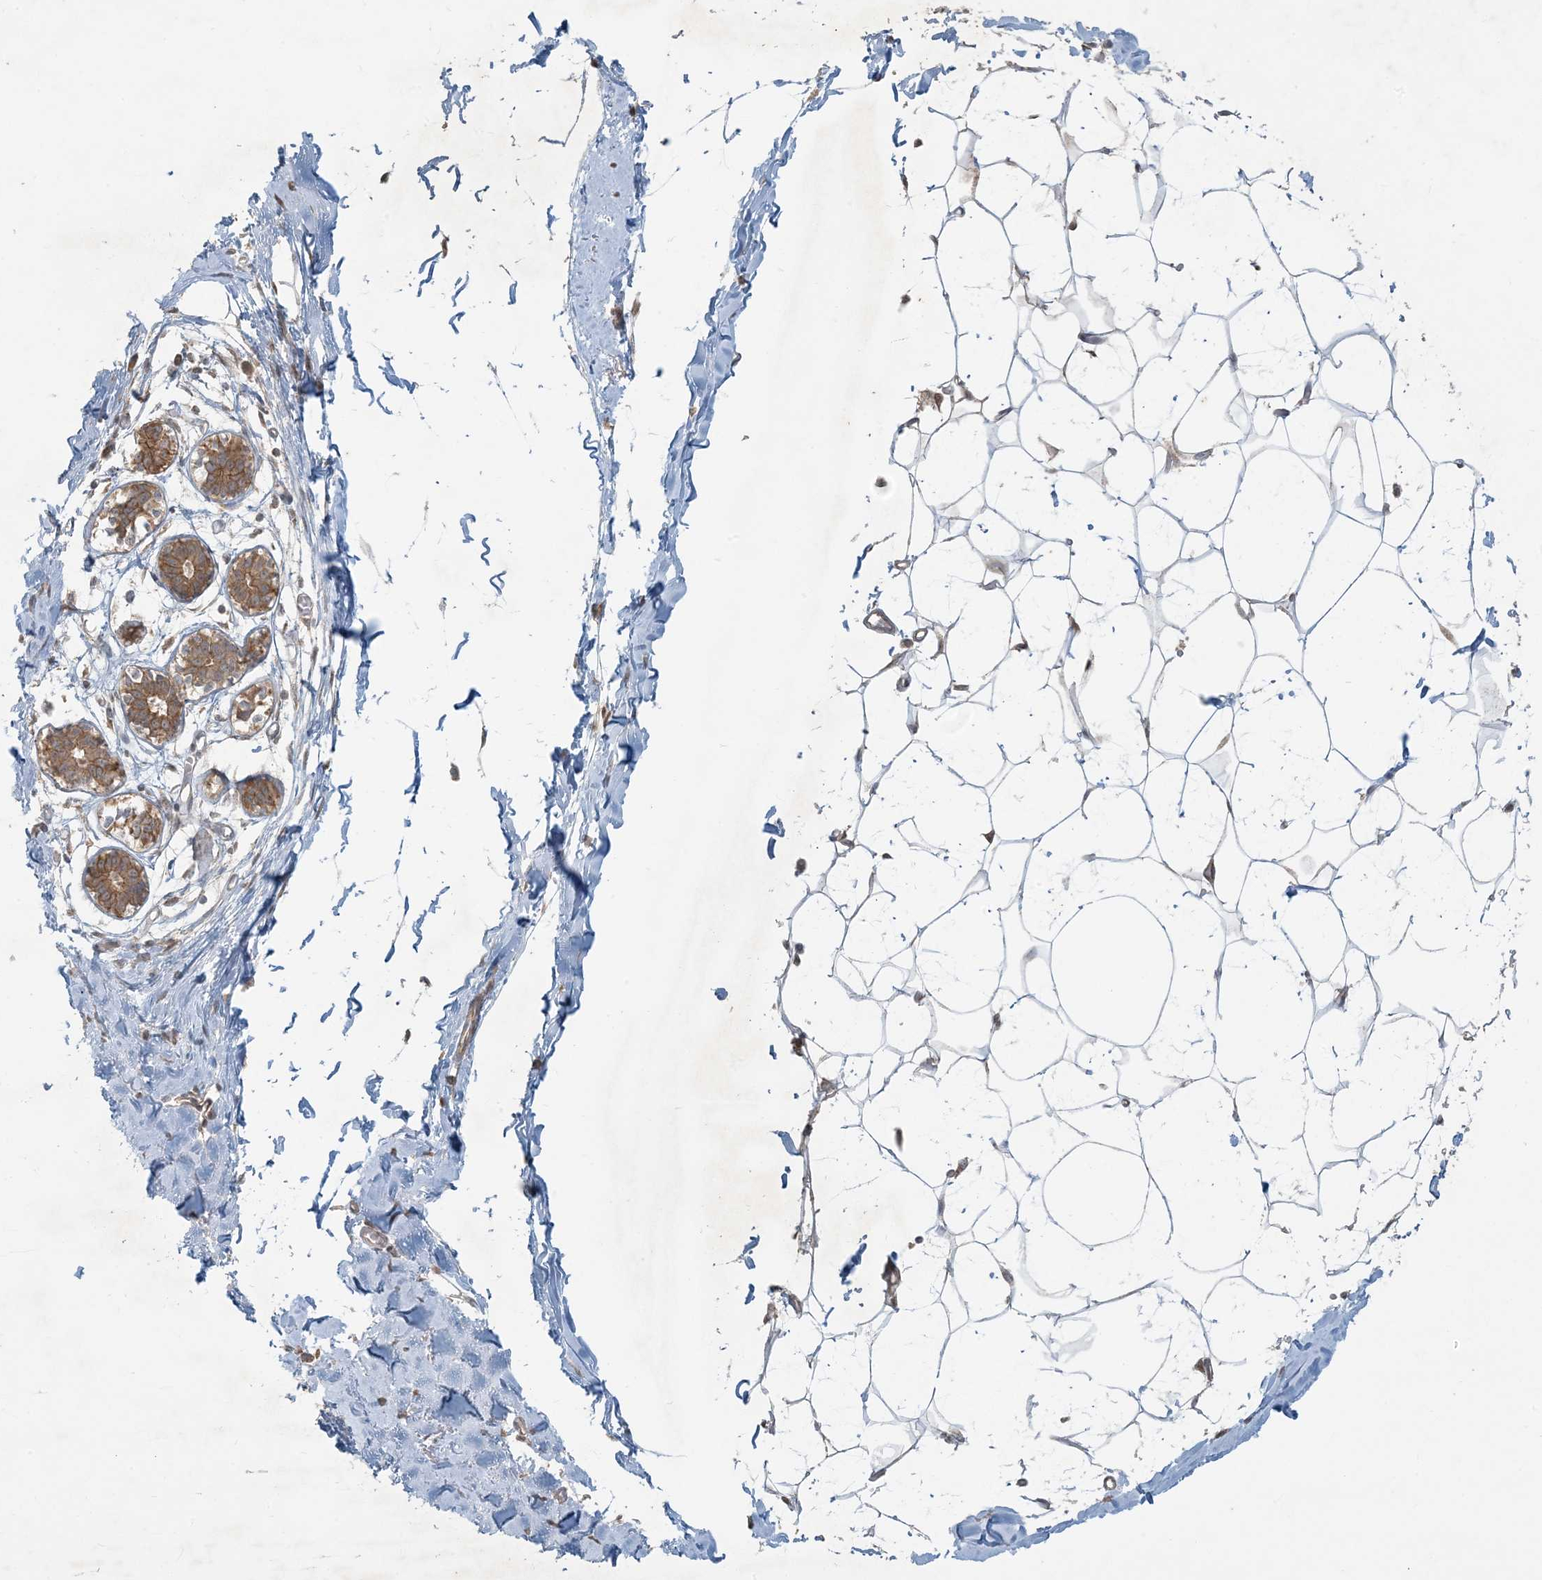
{"staining": {"intensity": "weak", "quantity": "<25%", "location": "cytoplasmic/membranous"}, "tissue": "breast", "cell_type": "Adipocytes", "image_type": "normal", "snomed": [{"axis": "morphology", "description": "Normal tissue, NOS"}, {"axis": "topography", "description": "Breast"}], "caption": "Adipocytes show no significant positivity in normal breast.", "gene": "BCORL1", "patient": {"sex": "female", "age": 27}}